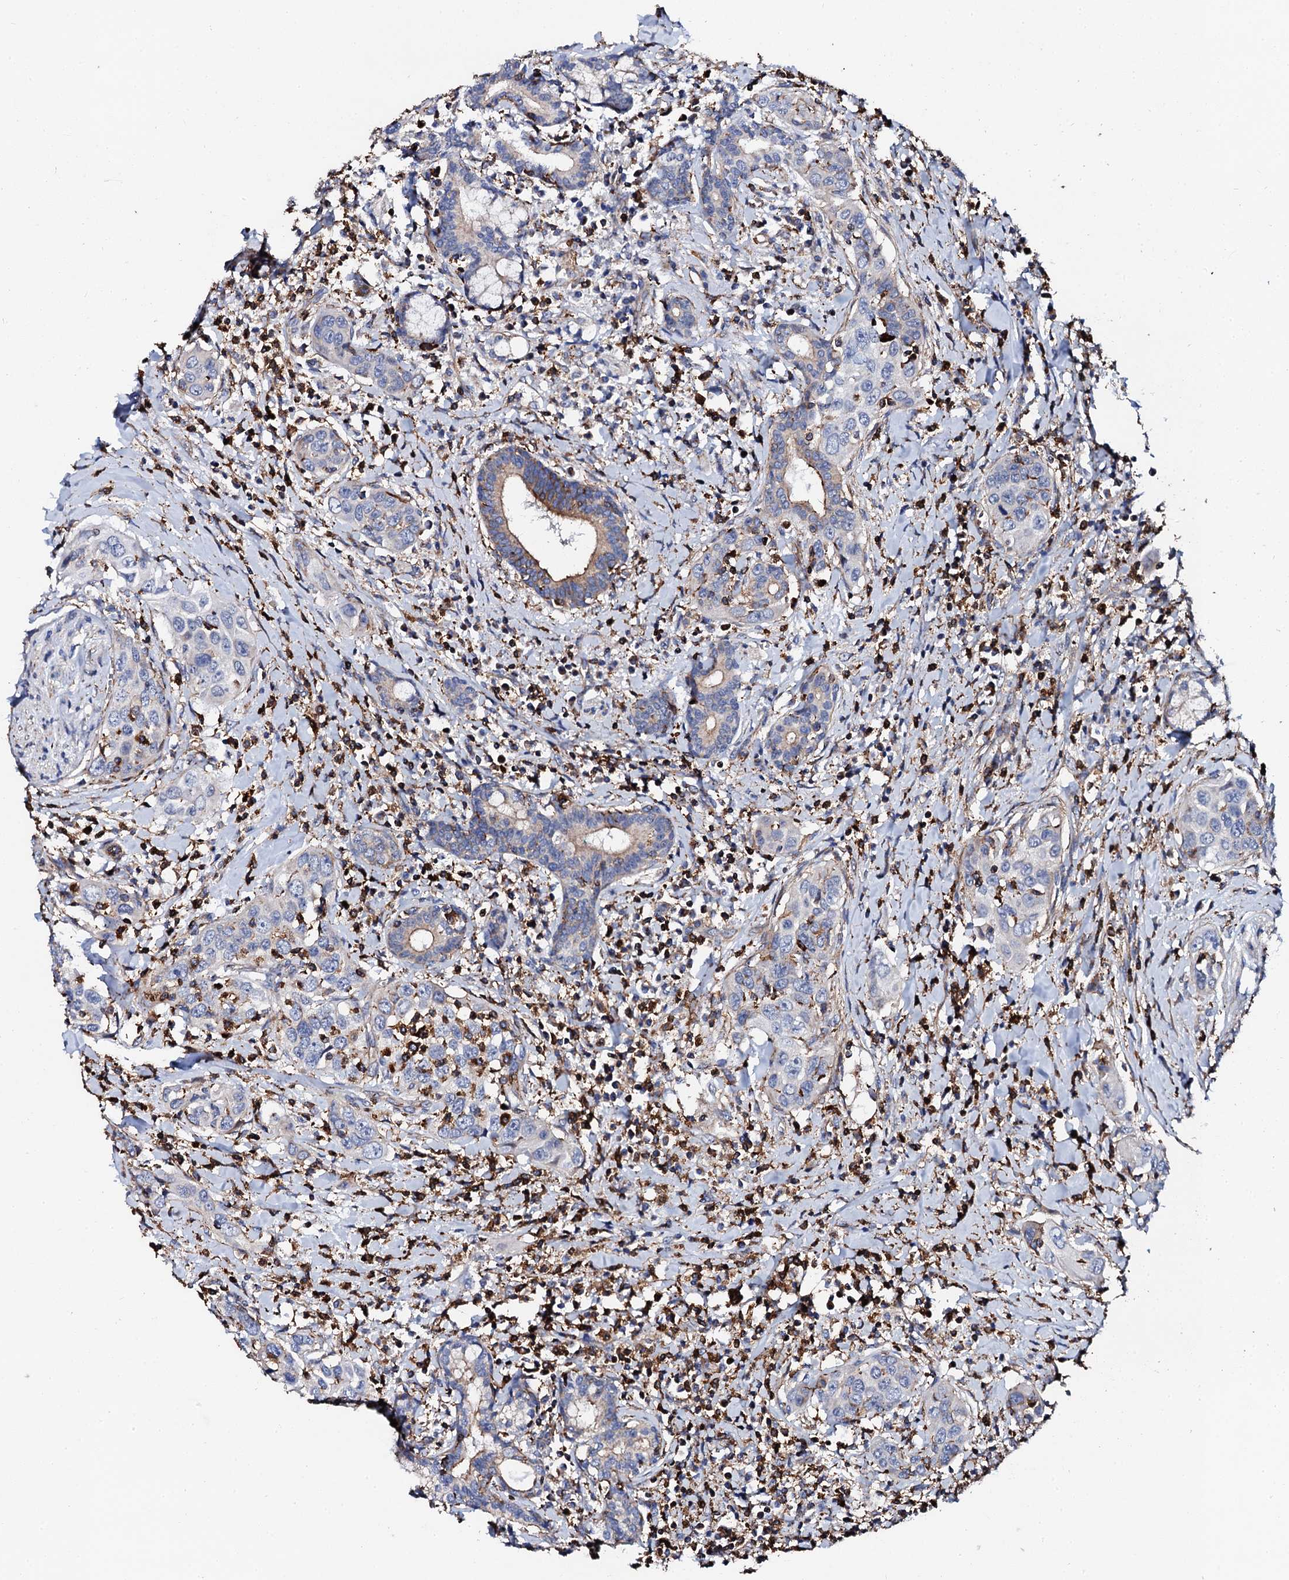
{"staining": {"intensity": "weak", "quantity": "<25%", "location": "cytoplasmic/membranous"}, "tissue": "head and neck cancer", "cell_type": "Tumor cells", "image_type": "cancer", "snomed": [{"axis": "morphology", "description": "Squamous cell carcinoma, NOS"}, {"axis": "topography", "description": "Oral tissue"}, {"axis": "topography", "description": "Head-Neck"}], "caption": "The image reveals no significant expression in tumor cells of head and neck cancer (squamous cell carcinoma).", "gene": "INTS10", "patient": {"sex": "female", "age": 50}}